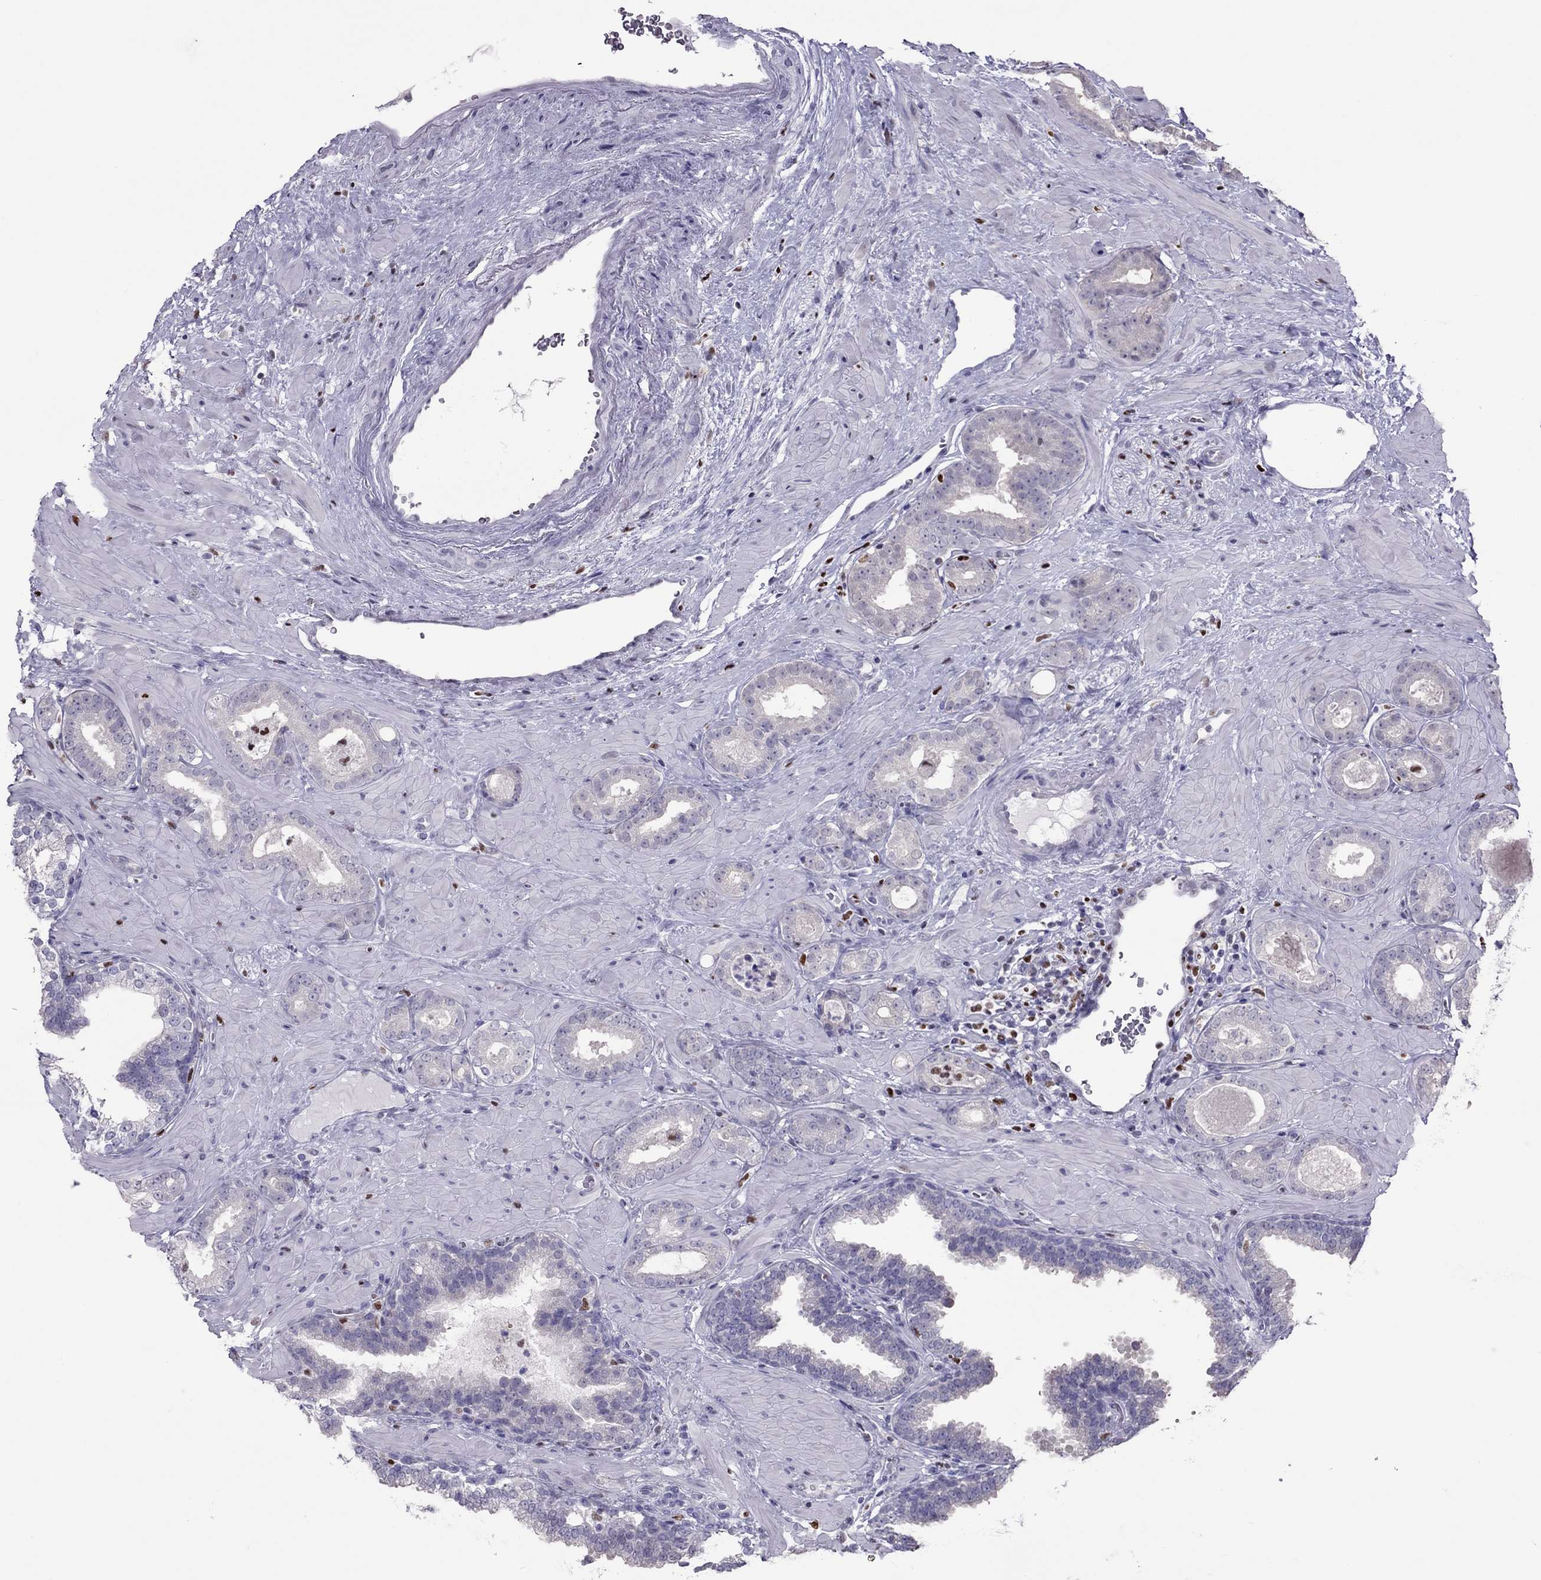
{"staining": {"intensity": "negative", "quantity": "none", "location": "none"}, "tissue": "prostate cancer", "cell_type": "Tumor cells", "image_type": "cancer", "snomed": [{"axis": "morphology", "description": "Adenocarcinoma, Low grade"}, {"axis": "topography", "description": "Prostate"}], "caption": "Protein analysis of prostate low-grade adenocarcinoma reveals no significant positivity in tumor cells.", "gene": "SPINT3", "patient": {"sex": "male", "age": 60}}